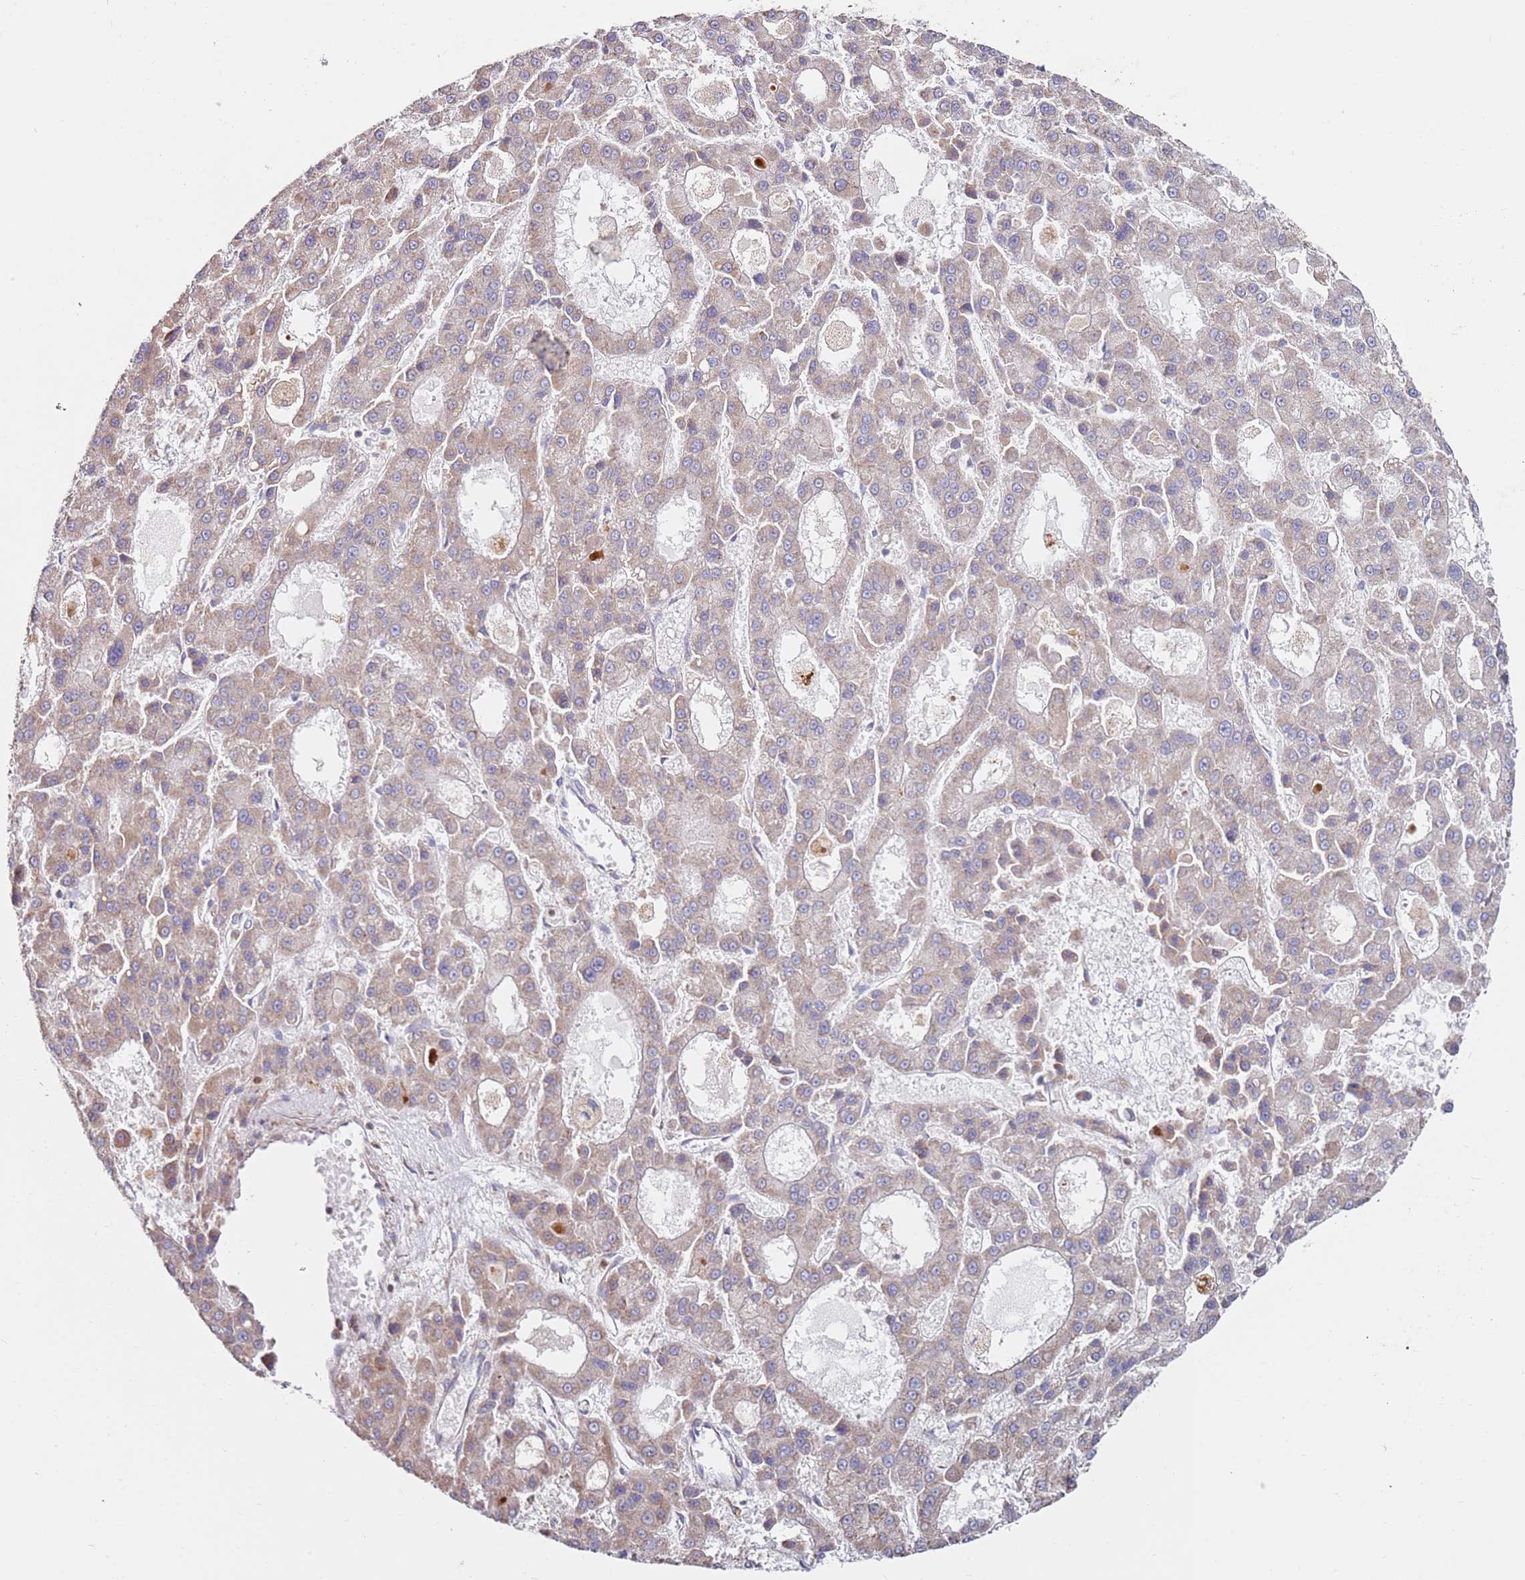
{"staining": {"intensity": "weak", "quantity": ">75%", "location": "cytoplasmic/membranous"}, "tissue": "liver cancer", "cell_type": "Tumor cells", "image_type": "cancer", "snomed": [{"axis": "morphology", "description": "Carcinoma, Hepatocellular, NOS"}, {"axis": "topography", "description": "Liver"}], "caption": "Liver cancer stained with immunohistochemistry (IHC) displays weak cytoplasmic/membranous expression in about >75% of tumor cells.", "gene": "CNOT9", "patient": {"sex": "male", "age": 70}}